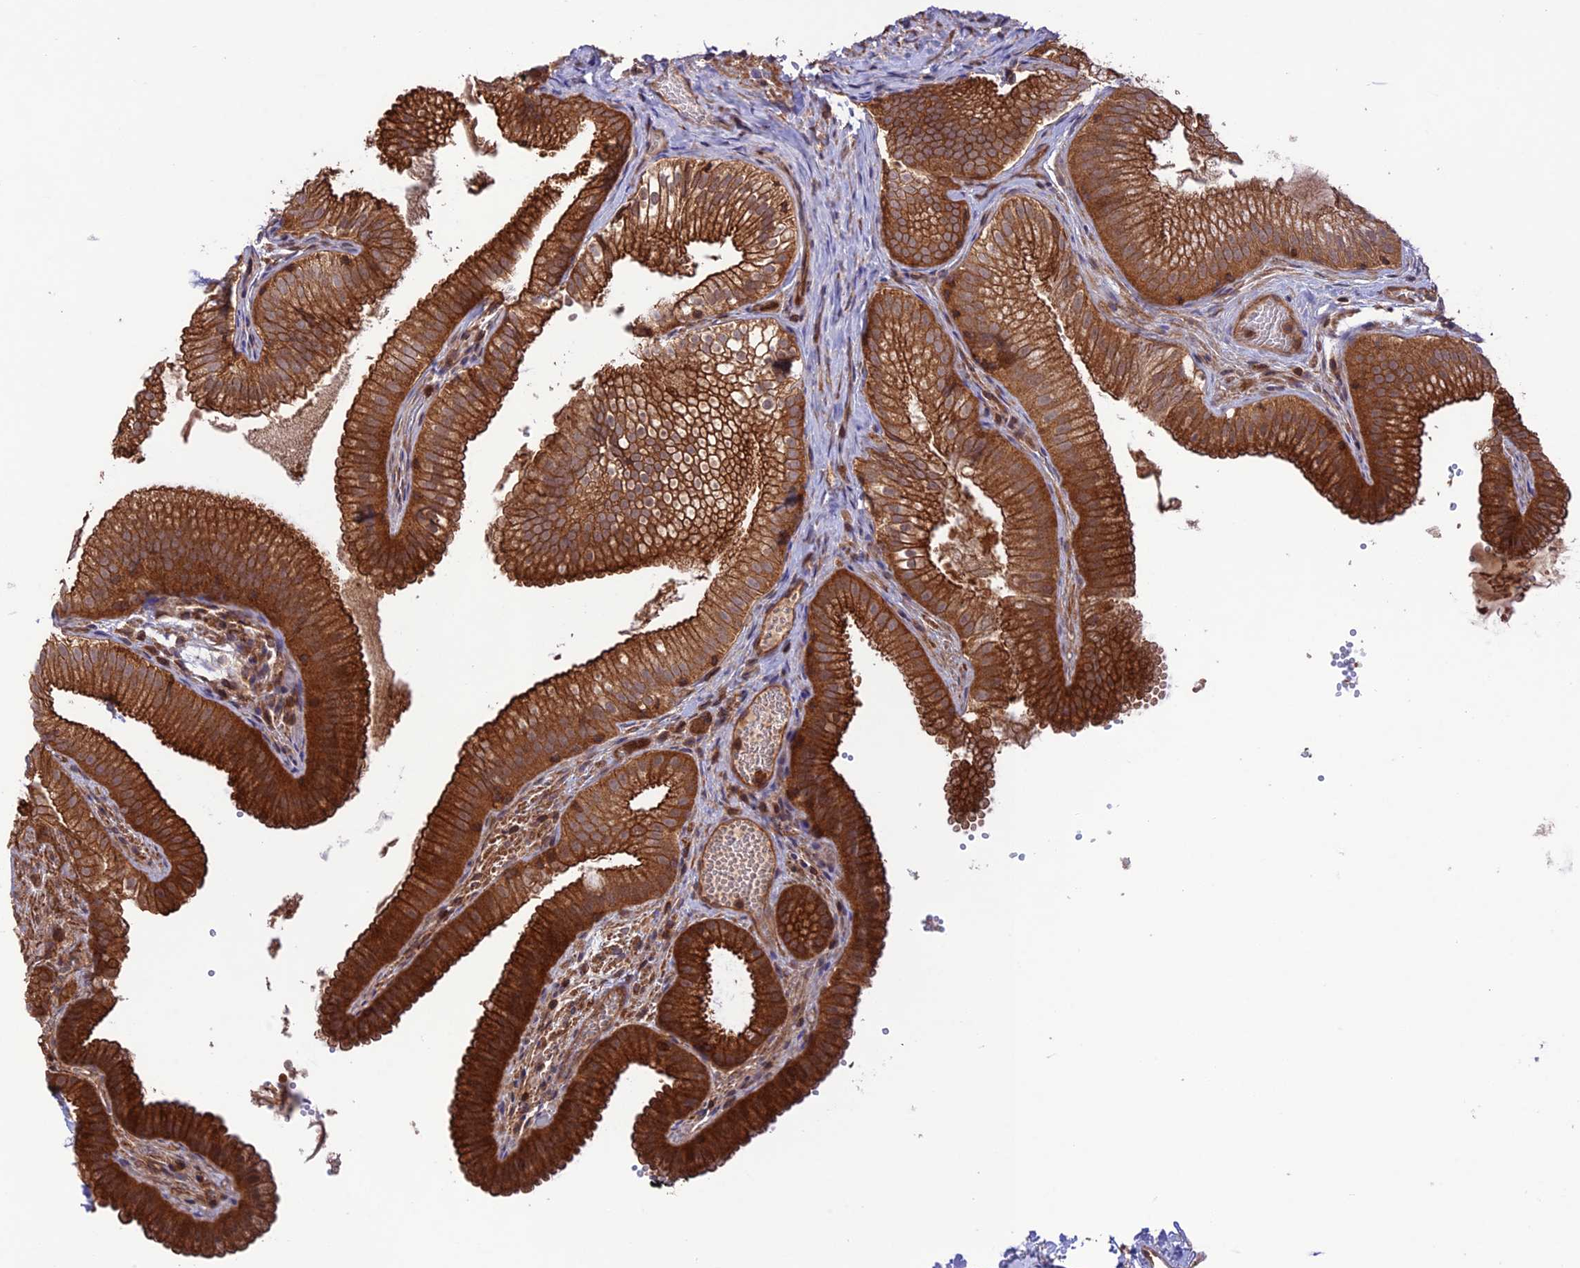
{"staining": {"intensity": "strong", "quantity": ">75%", "location": "cytoplasmic/membranous"}, "tissue": "gallbladder", "cell_type": "Glandular cells", "image_type": "normal", "snomed": [{"axis": "morphology", "description": "Normal tissue, NOS"}, {"axis": "topography", "description": "Gallbladder"}], "caption": "Brown immunohistochemical staining in benign human gallbladder displays strong cytoplasmic/membranous staining in about >75% of glandular cells.", "gene": "FCHSD1", "patient": {"sex": "female", "age": 30}}